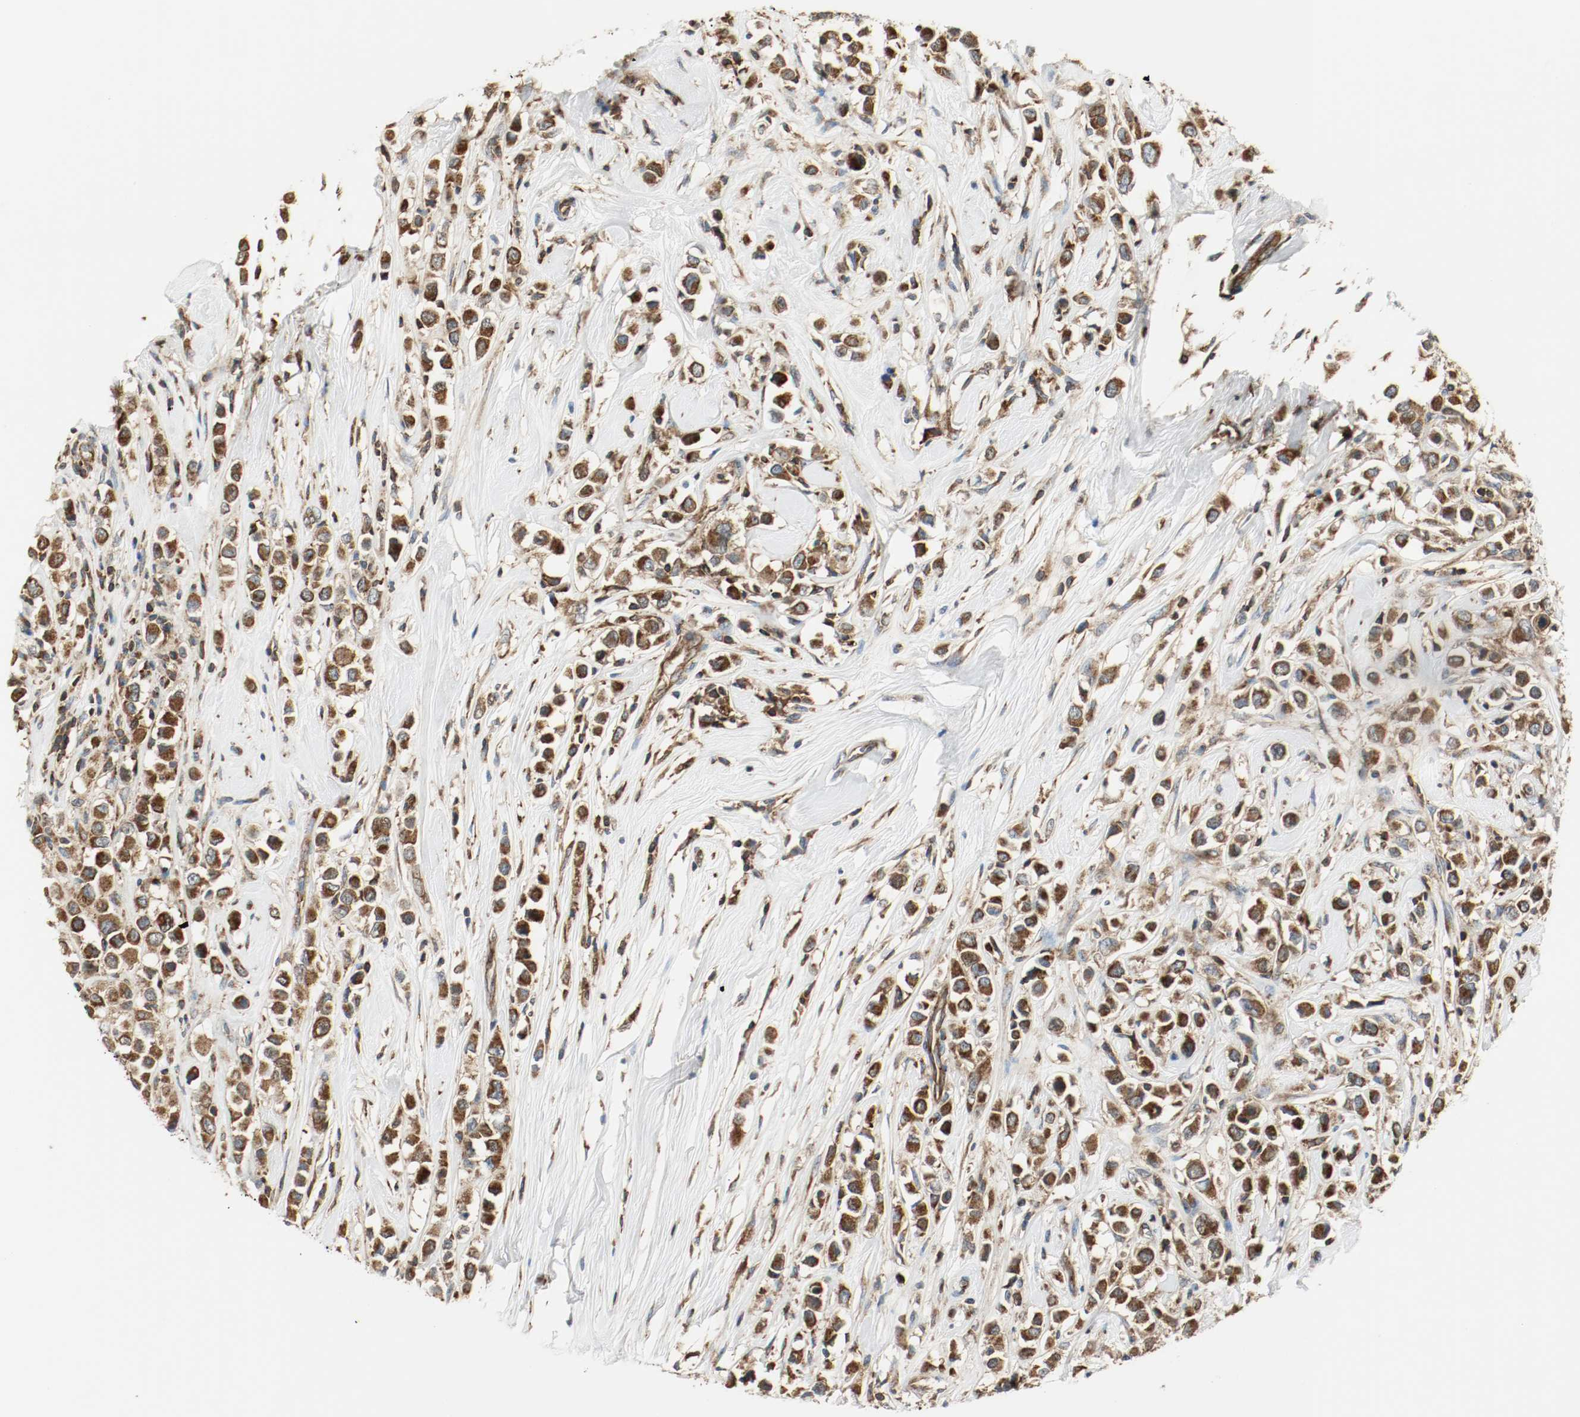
{"staining": {"intensity": "strong", "quantity": ">75%", "location": "cytoplasmic/membranous"}, "tissue": "breast cancer", "cell_type": "Tumor cells", "image_type": "cancer", "snomed": [{"axis": "morphology", "description": "Duct carcinoma"}, {"axis": "topography", "description": "Breast"}], "caption": "Immunohistochemistry photomicrograph of neoplastic tissue: human infiltrating ductal carcinoma (breast) stained using immunohistochemistry exhibits high levels of strong protein expression localized specifically in the cytoplasmic/membranous of tumor cells, appearing as a cytoplasmic/membranous brown color.", "gene": "PLCG1", "patient": {"sex": "female", "age": 61}}